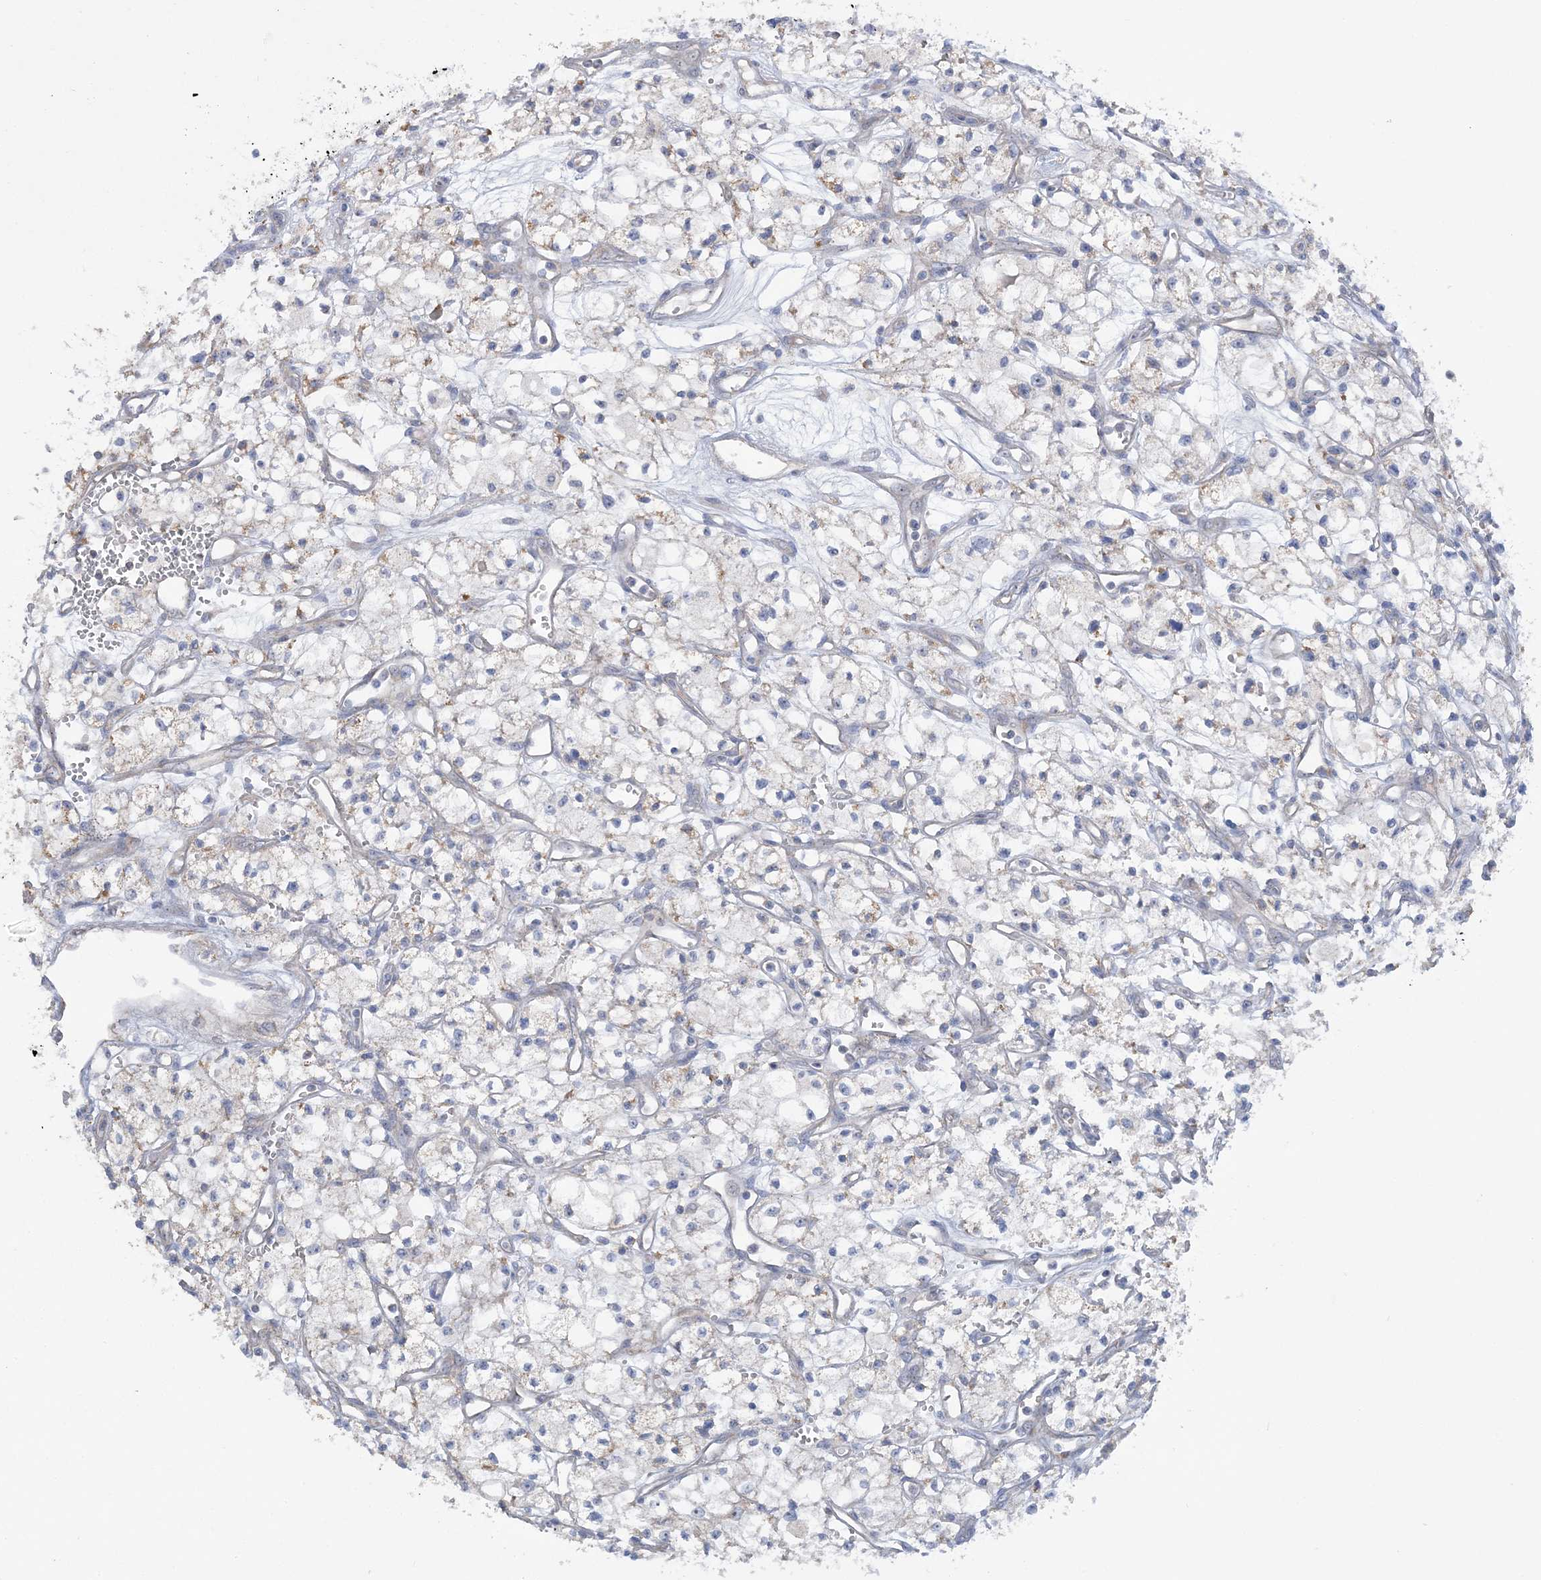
{"staining": {"intensity": "weak", "quantity": "<25%", "location": "cytoplasmic/membranous"}, "tissue": "renal cancer", "cell_type": "Tumor cells", "image_type": "cancer", "snomed": [{"axis": "morphology", "description": "Adenocarcinoma, NOS"}, {"axis": "topography", "description": "Kidney"}], "caption": "Tumor cells show no significant protein staining in adenocarcinoma (renal).", "gene": "MMADHC", "patient": {"sex": "male", "age": 59}}